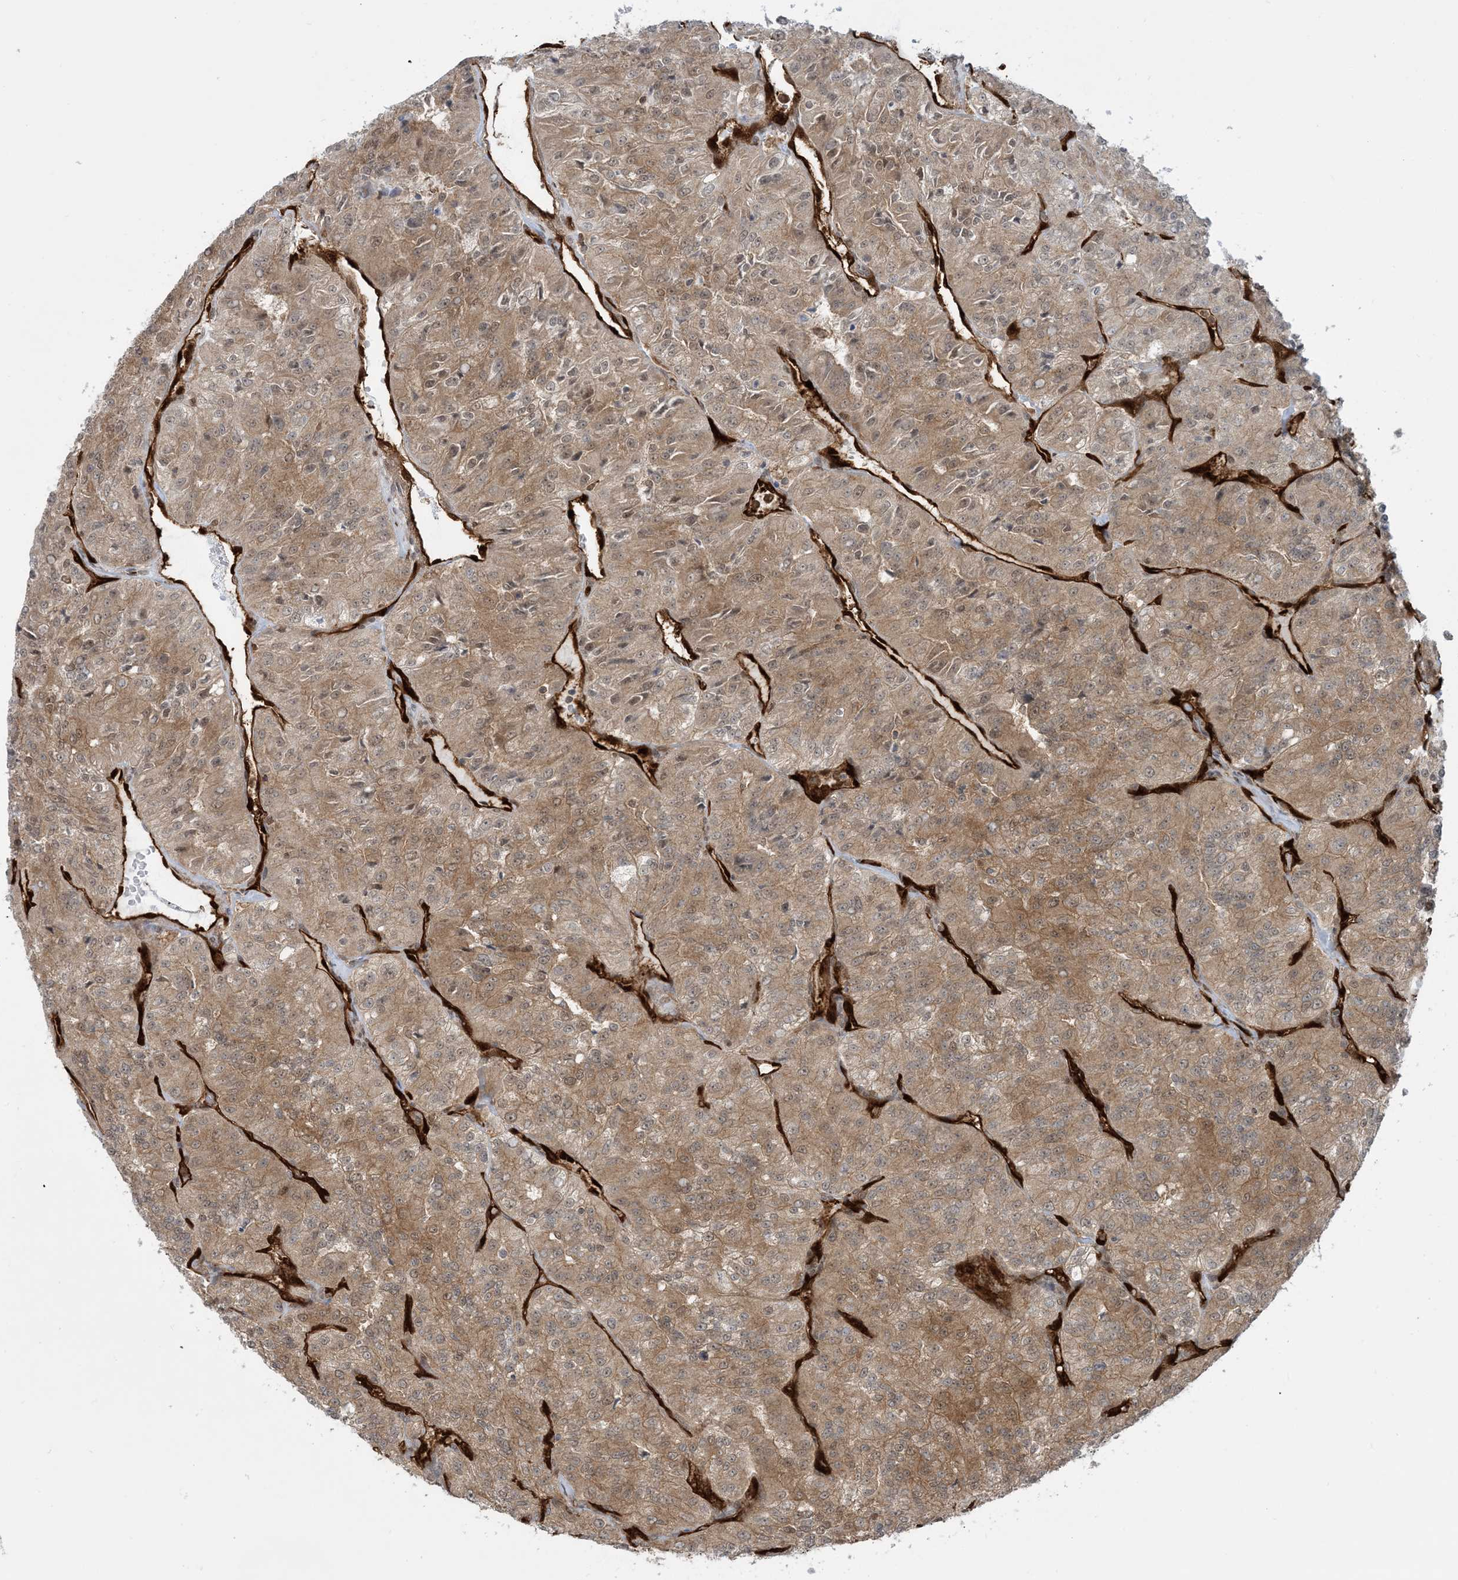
{"staining": {"intensity": "moderate", "quantity": ">75%", "location": "cytoplasmic/membranous"}, "tissue": "renal cancer", "cell_type": "Tumor cells", "image_type": "cancer", "snomed": [{"axis": "morphology", "description": "Adenocarcinoma, NOS"}, {"axis": "topography", "description": "Kidney"}], "caption": "High-magnification brightfield microscopy of renal cancer stained with DAB (3,3'-diaminobenzidine) (brown) and counterstained with hematoxylin (blue). tumor cells exhibit moderate cytoplasmic/membranous staining is identified in about>75% of cells.", "gene": "PPM1F", "patient": {"sex": "female", "age": 63}}